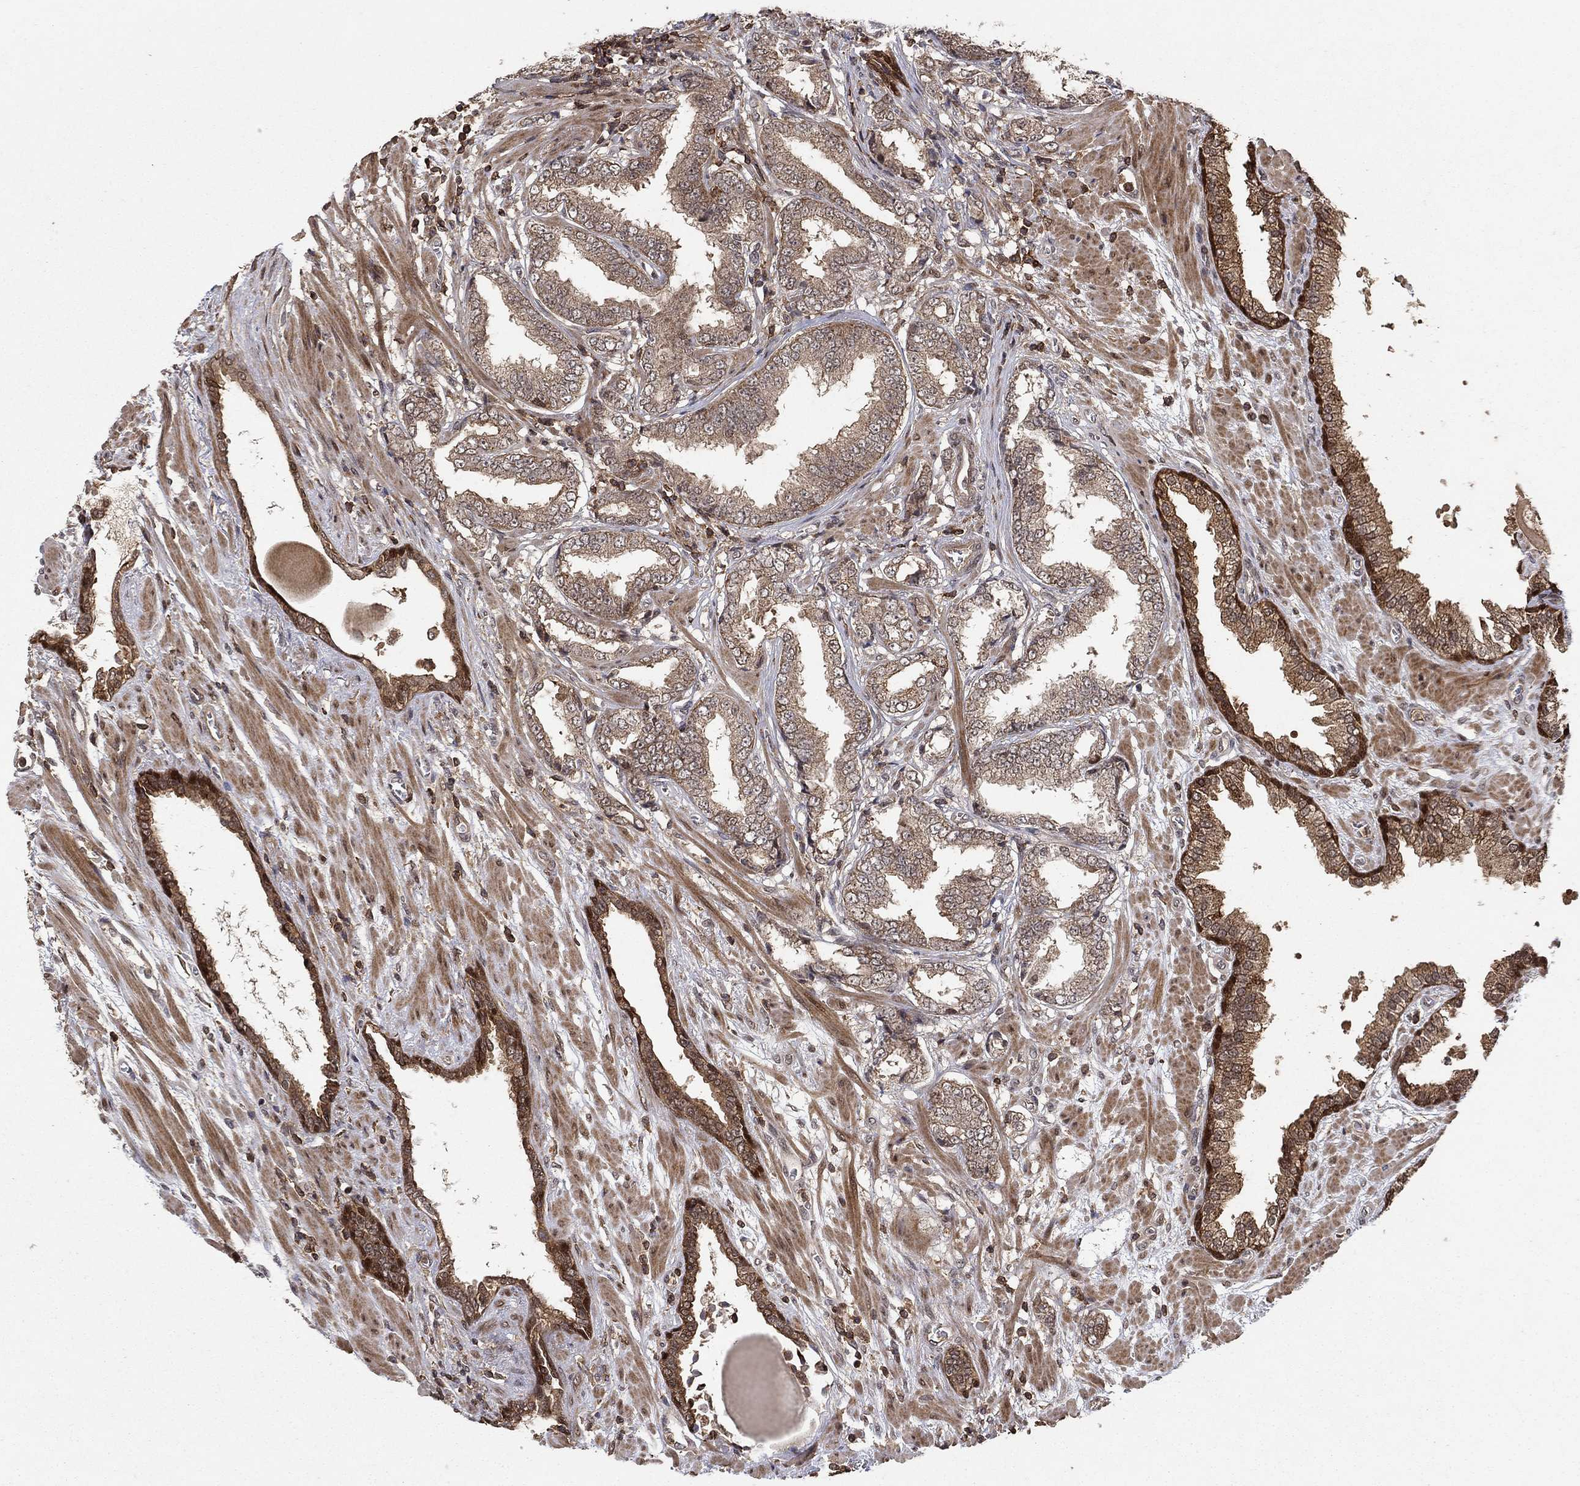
{"staining": {"intensity": "moderate", "quantity": "25%-75%", "location": "cytoplasmic/membranous"}, "tissue": "prostate cancer", "cell_type": "Tumor cells", "image_type": "cancer", "snomed": [{"axis": "morphology", "description": "Adenocarcinoma, Low grade"}, {"axis": "topography", "description": "Prostate"}], "caption": "Protein analysis of adenocarcinoma (low-grade) (prostate) tissue shows moderate cytoplasmic/membranous staining in approximately 25%-75% of tumor cells.", "gene": "CCDC66", "patient": {"sex": "male", "age": 69}}